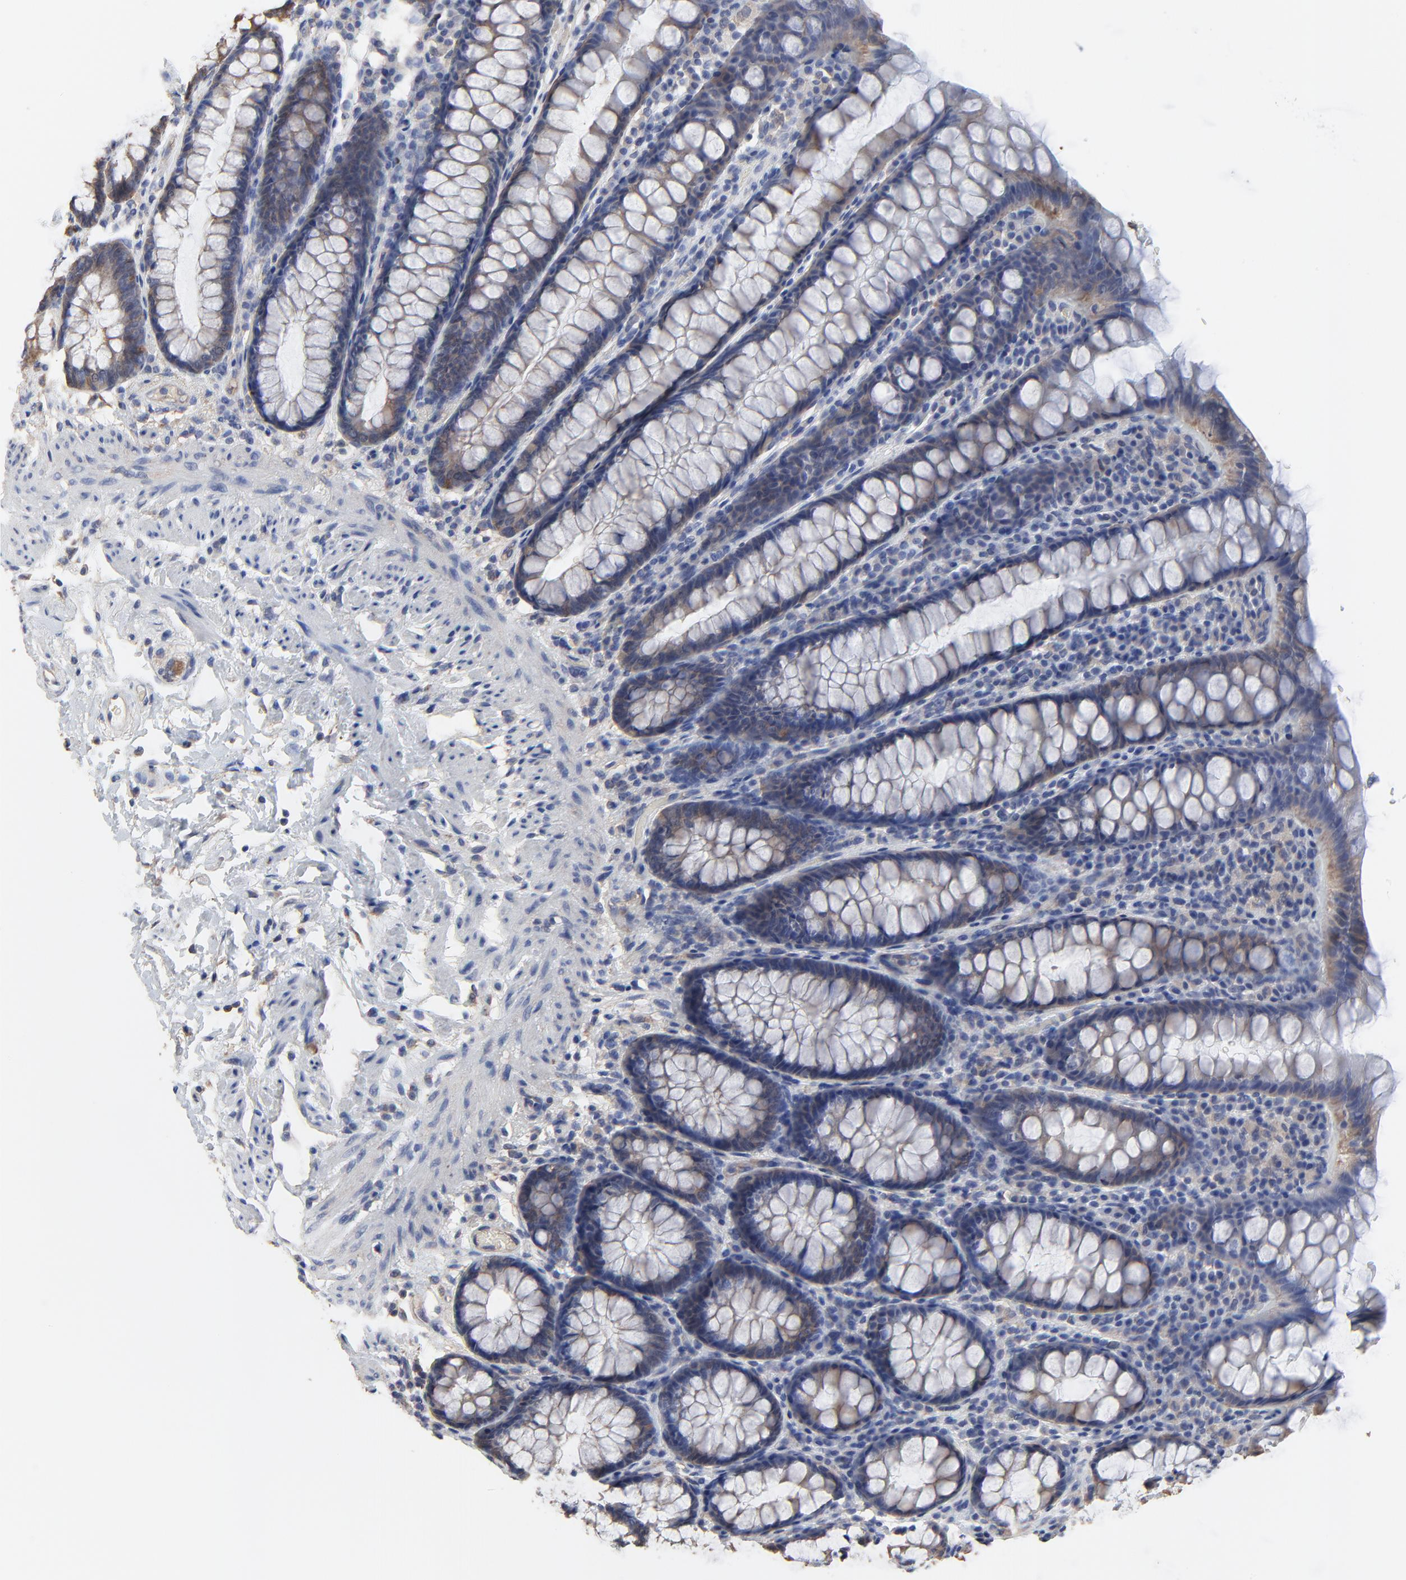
{"staining": {"intensity": "moderate", "quantity": "25%-75%", "location": "cytoplasmic/membranous"}, "tissue": "rectum", "cell_type": "Glandular cells", "image_type": "normal", "snomed": [{"axis": "morphology", "description": "Normal tissue, NOS"}, {"axis": "topography", "description": "Rectum"}], "caption": "Immunohistochemical staining of unremarkable human rectum exhibits 25%-75% levels of moderate cytoplasmic/membranous protein expression in approximately 25%-75% of glandular cells.", "gene": "NXF3", "patient": {"sex": "male", "age": 92}}